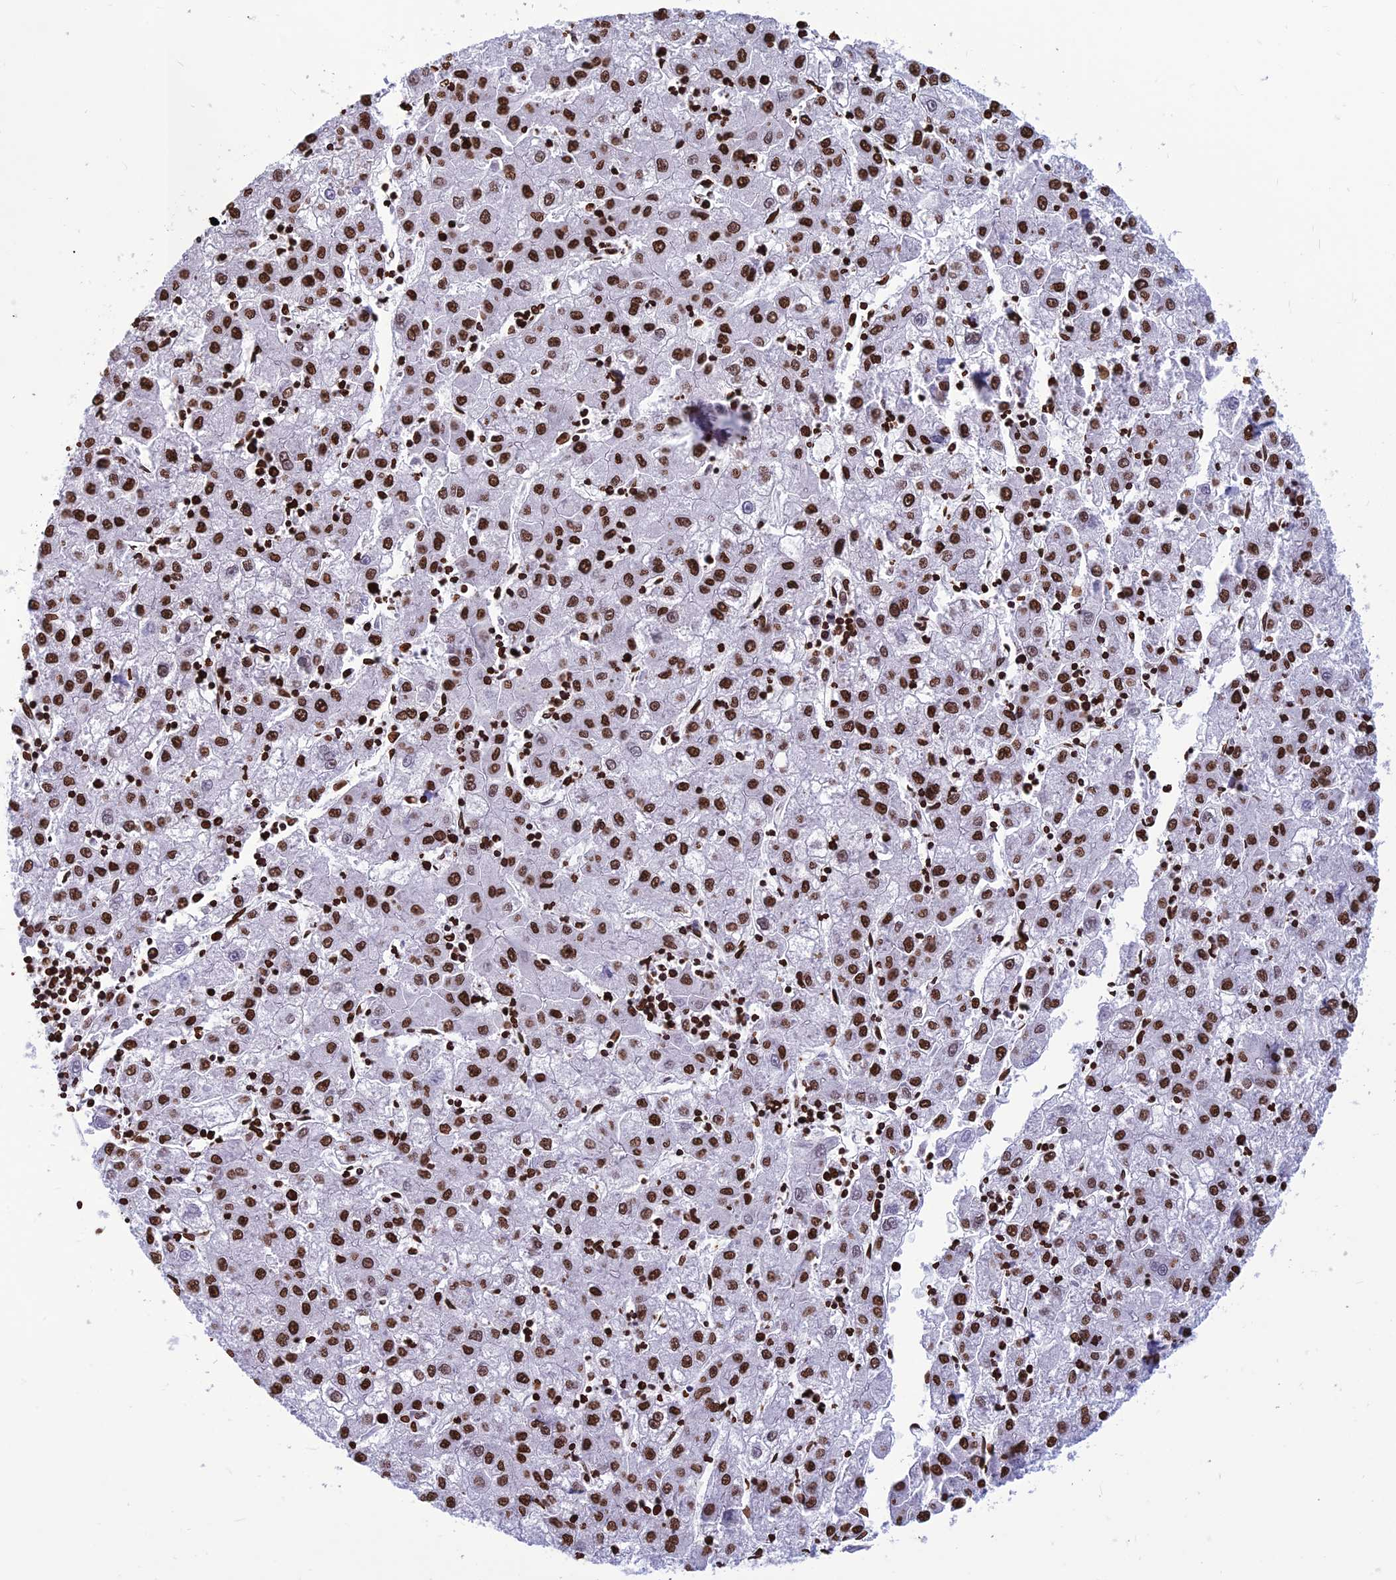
{"staining": {"intensity": "strong", "quantity": ">75%", "location": "nuclear"}, "tissue": "liver cancer", "cell_type": "Tumor cells", "image_type": "cancer", "snomed": [{"axis": "morphology", "description": "Carcinoma, Hepatocellular, NOS"}, {"axis": "topography", "description": "Liver"}], "caption": "Brown immunohistochemical staining in human liver hepatocellular carcinoma reveals strong nuclear staining in about >75% of tumor cells.", "gene": "AKAP17A", "patient": {"sex": "male", "age": 72}}